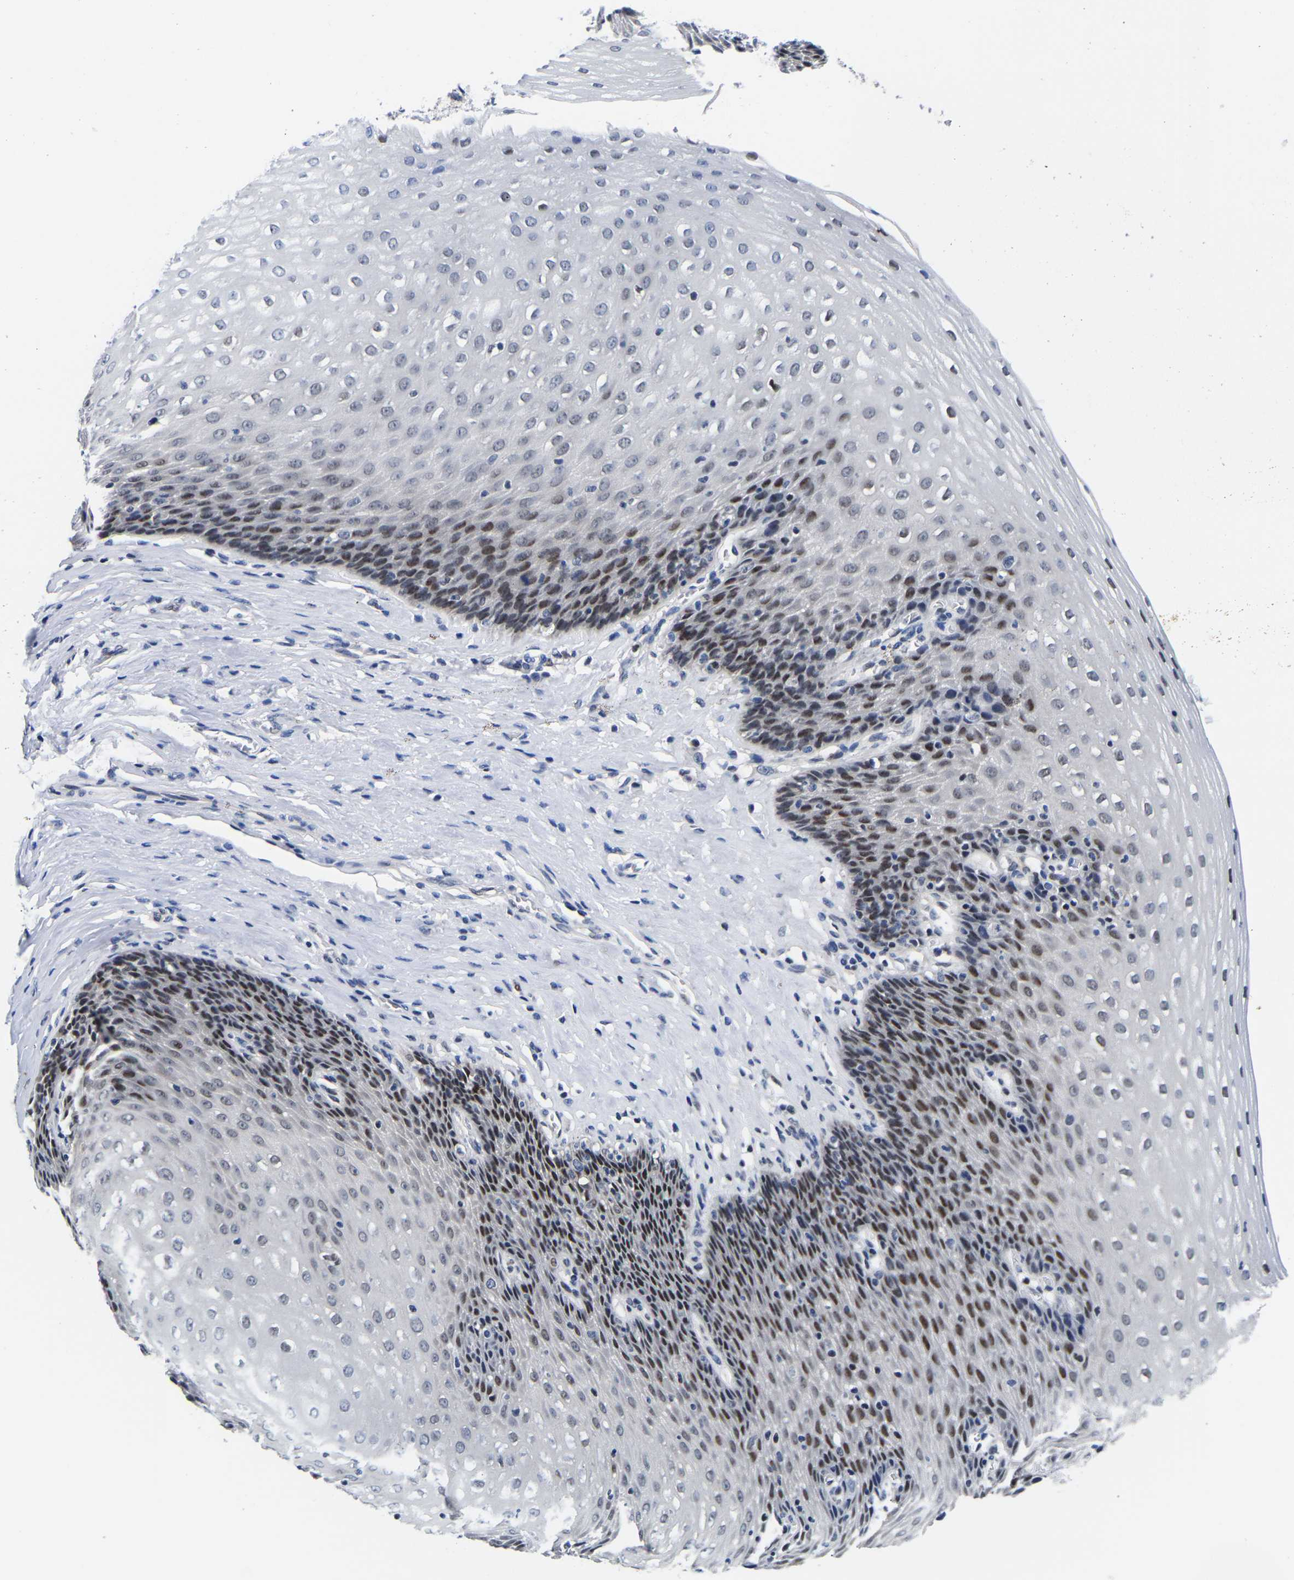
{"staining": {"intensity": "moderate", "quantity": "<25%", "location": "nuclear"}, "tissue": "esophagus", "cell_type": "Squamous epithelial cells", "image_type": "normal", "snomed": [{"axis": "morphology", "description": "Normal tissue, NOS"}, {"axis": "topography", "description": "Esophagus"}], "caption": "A brown stain labels moderate nuclear expression of a protein in squamous epithelial cells of benign human esophagus. The protein of interest is shown in brown color, while the nuclei are stained blue.", "gene": "PTRHD1", "patient": {"sex": "female", "age": 61}}